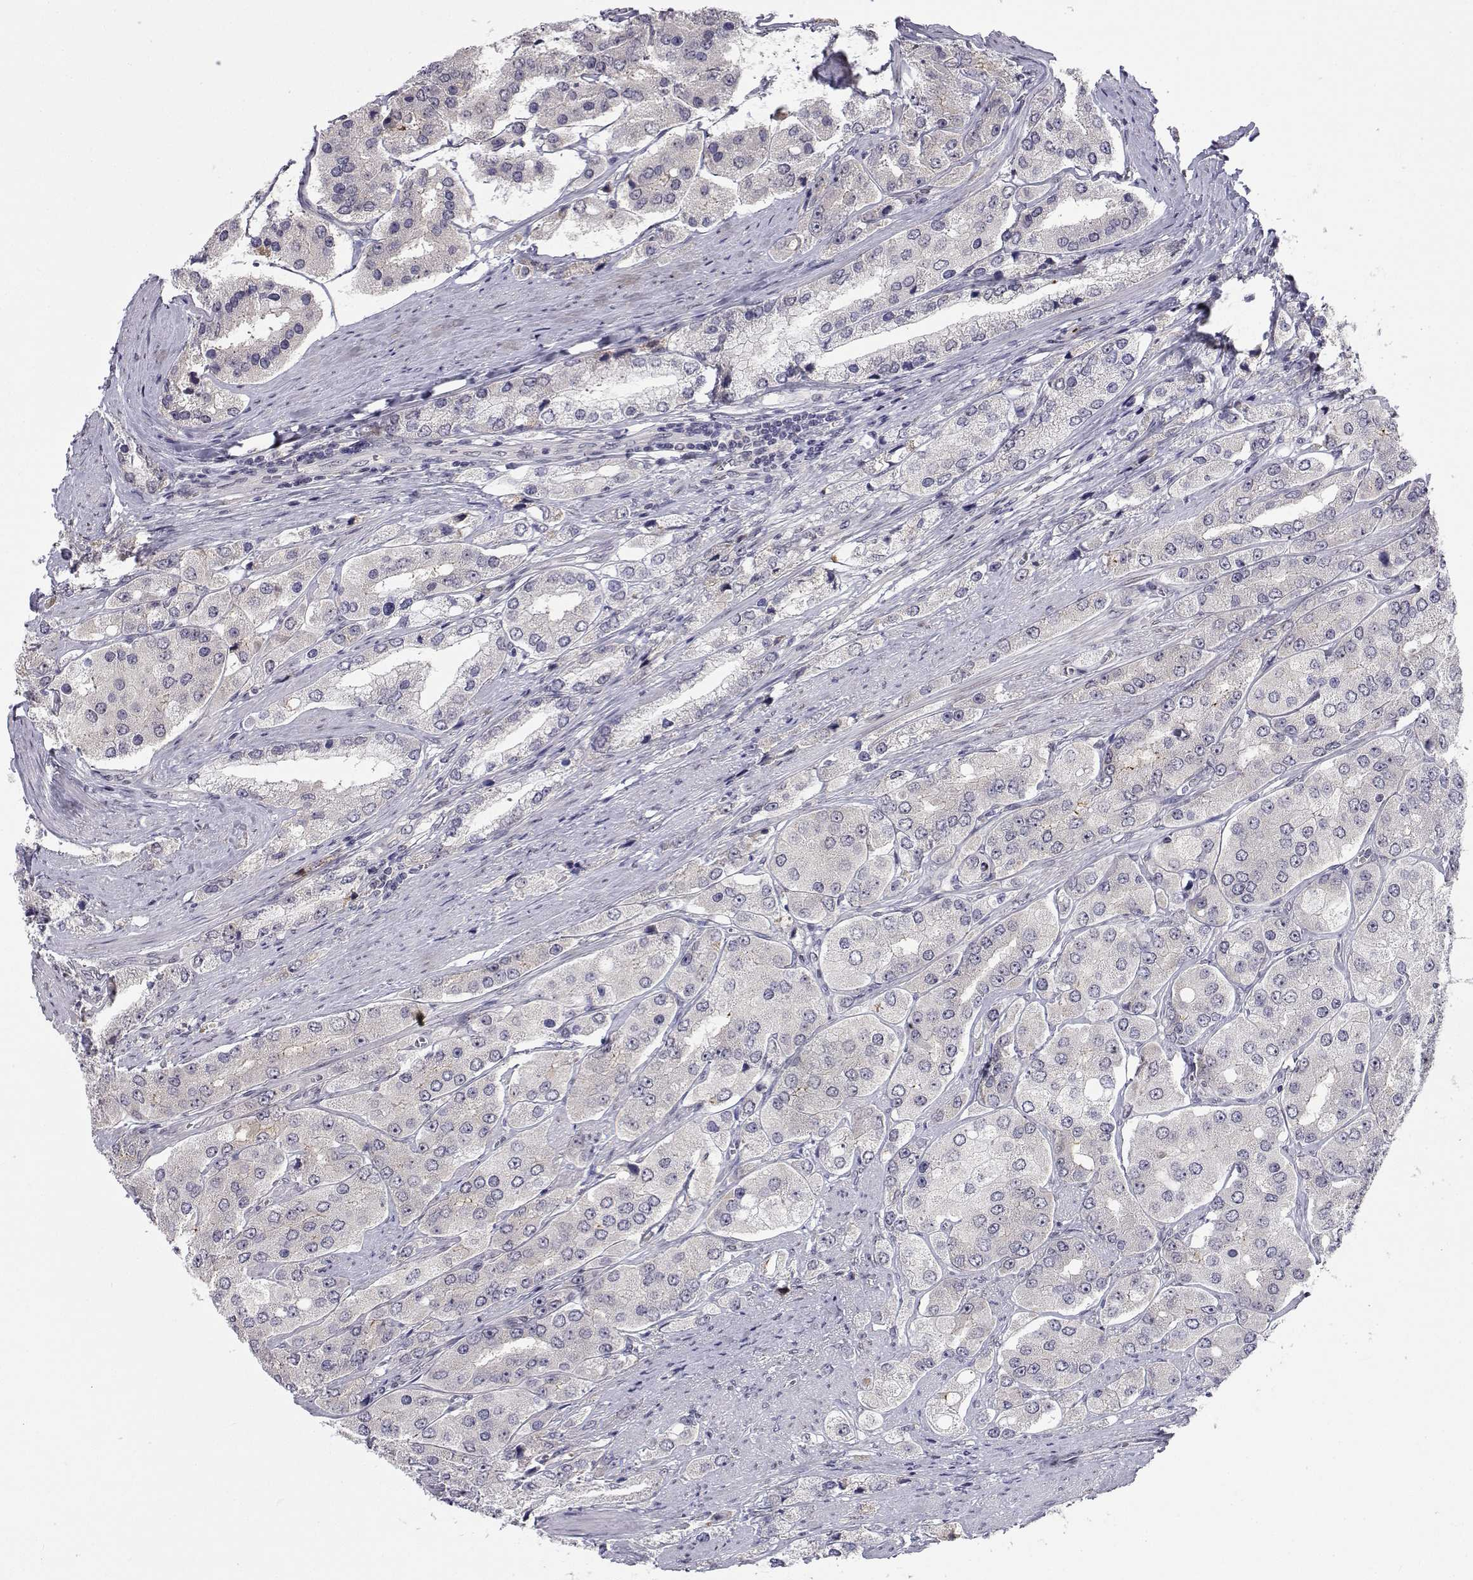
{"staining": {"intensity": "negative", "quantity": "none", "location": "none"}, "tissue": "prostate cancer", "cell_type": "Tumor cells", "image_type": "cancer", "snomed": [{"axis": "morphology", "description": "Adenocarcinoma, Low grade"}, {"axis": "topography", "description": "Prostate"}], "caption": "There is no significant staining in tumor cells of prostate cancer (low-grade adenocarcinoma).", "gene": "SLC6A3", "patient": {"sex": "male", "age": 69}}